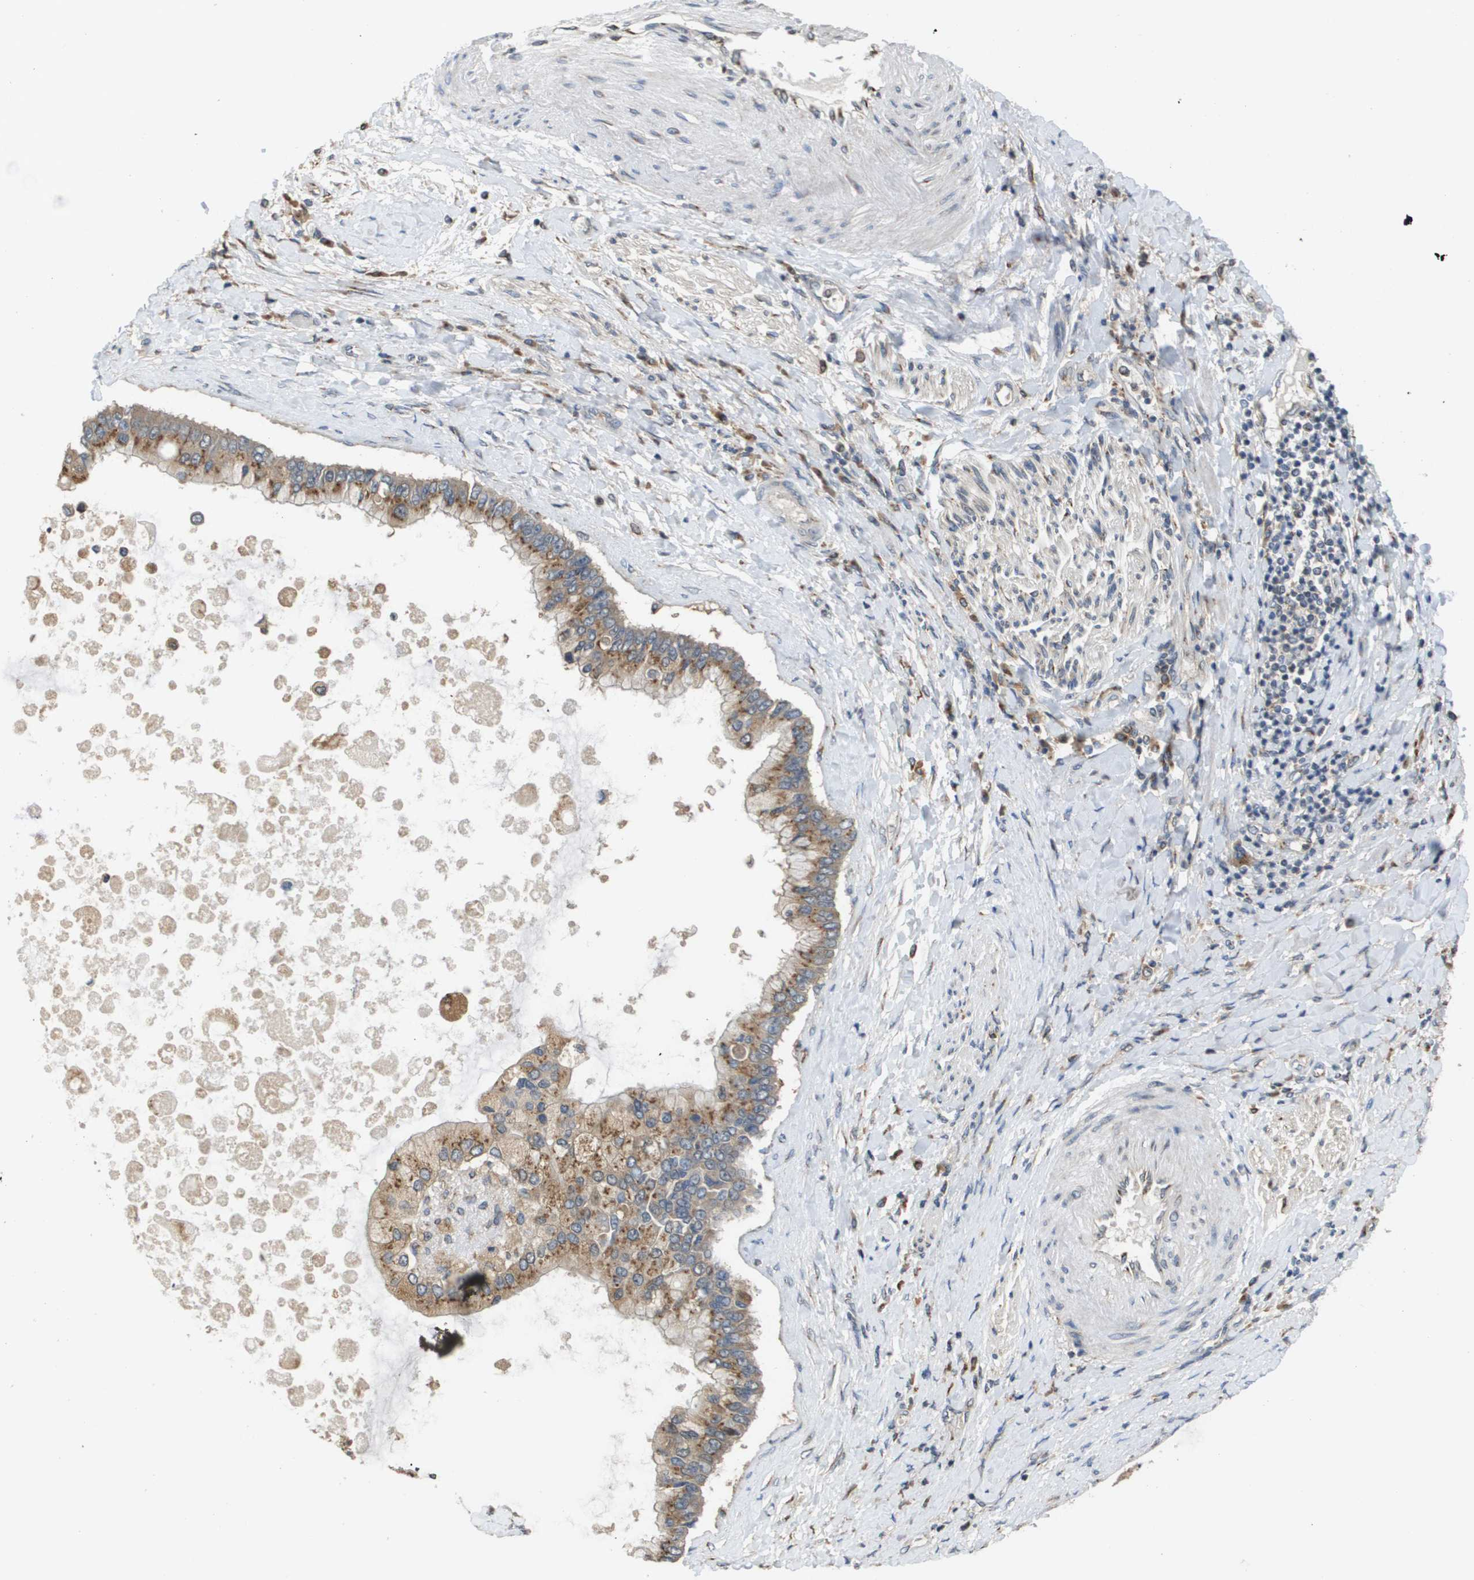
{"staining": {"intensity": "moderate", "quantity": ">75%", "location": "cytoplasmic/membranous"}, "tissue": "liver cancer", "cell_type": "Tumor cells", "image_type": "cancer", "snomed": [{"axis": "morphology", "description": "Cholangiocarcinoma"}, {"axis": "topography", "description": "Liver"}], "caption": "Cholangiocarcinoma (liver) stained with DAB (3,3'-diaminobenzidine) immunohistochemistry demonstrates medium levels of moderate cytoplasmic/membranous staining in approximately >75% of tumor cells.", "gene": "PCK1", "patient": {"sex": "male", "age": 50}}